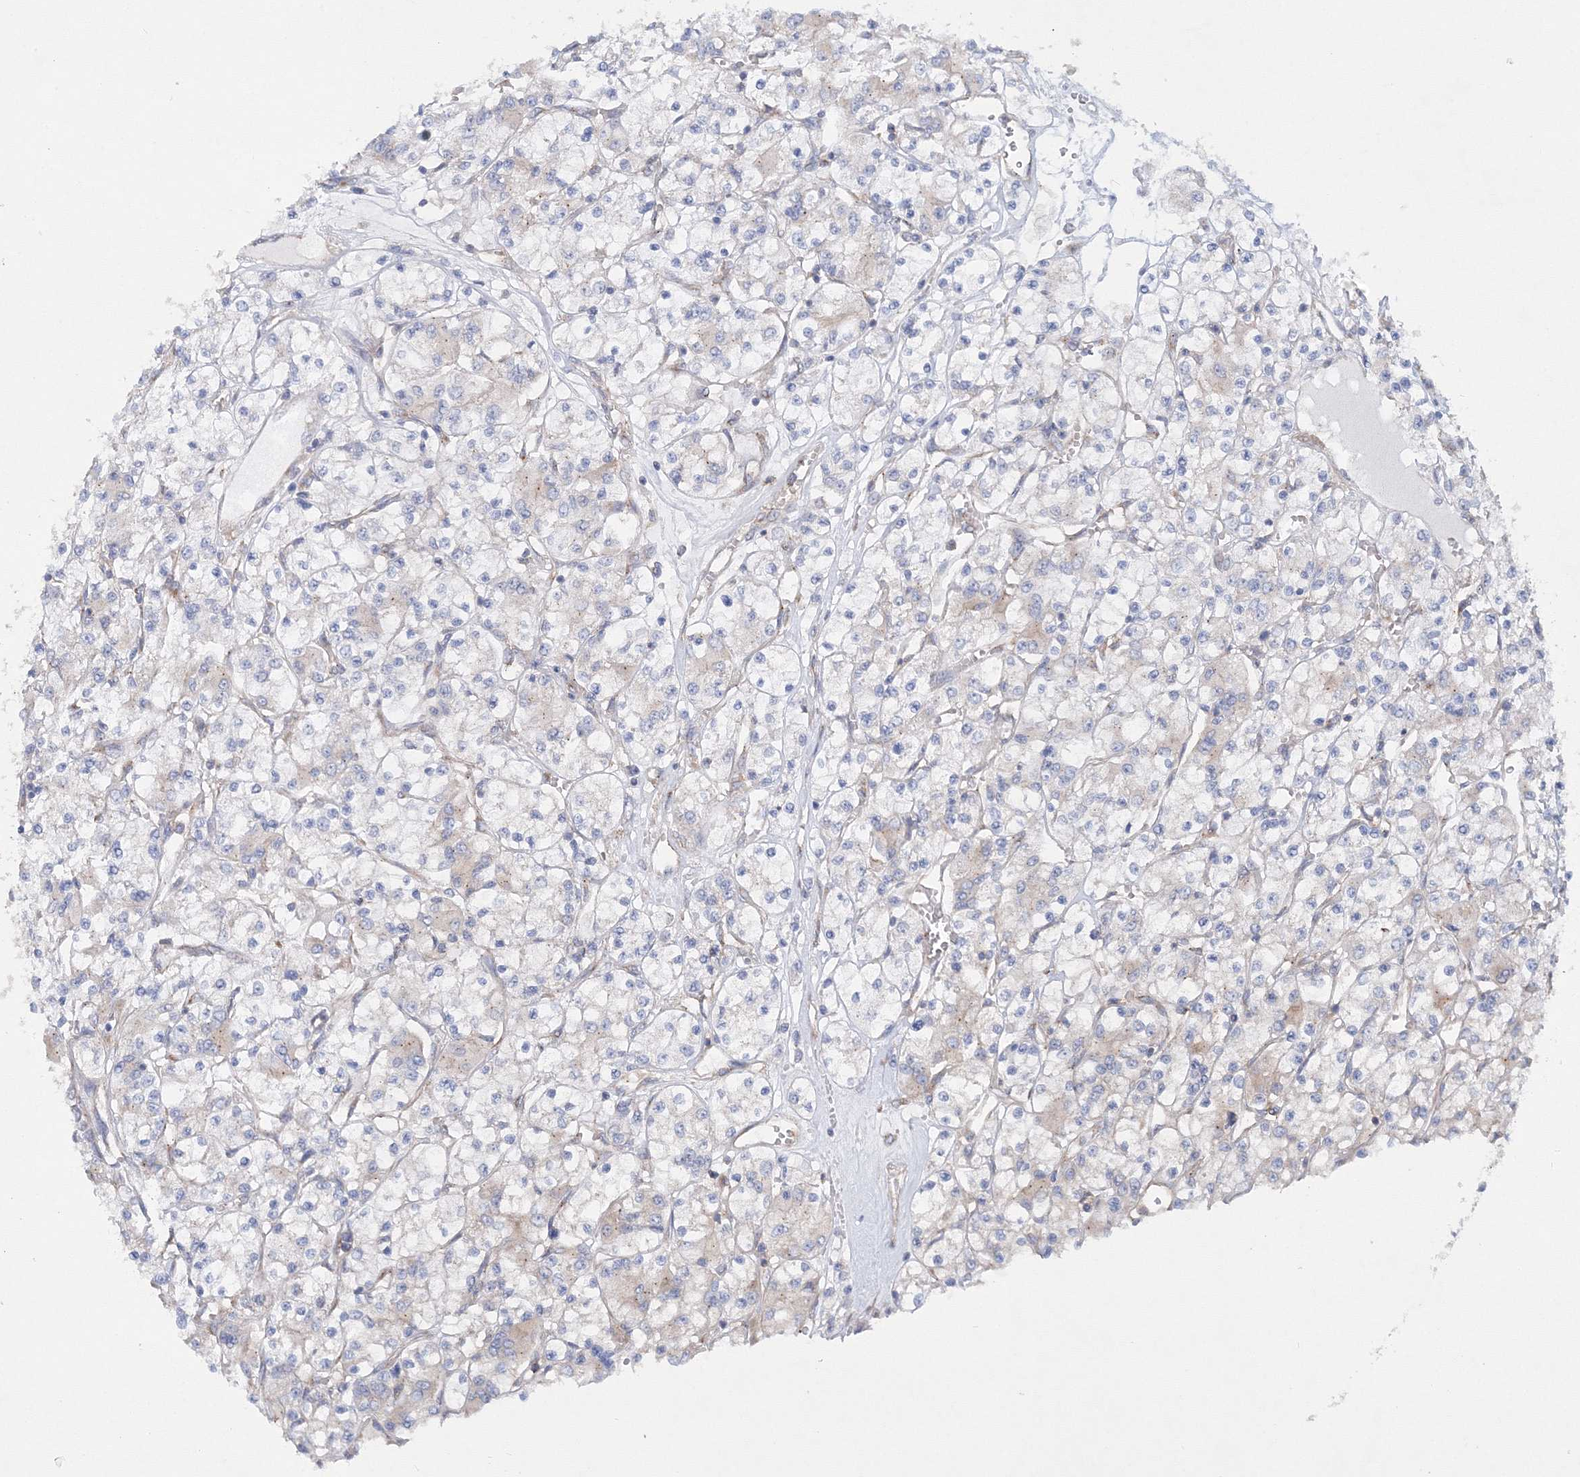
{"staining": {"intensity": "negative", "quantity": "none", "location": "none"}, "tissue": "renal cancer", "cell_type": "Tumor cells", "image_type": "cancer", "snomed": [{"axis": "morphology", "description": "Adenocarcinoma, NOS"}, {"axis": "topography", "description": "Kidney"}], "caption": "The IHC histopathology image has no significant staining in tumor cells of adenocarcinoma (renal) tissue. The staining is performed using DAB brown chromogen with nuclei counter-stained in using hematoxylin.", "gene": "SEC23IP", "patient": {"sex": "female", "age": 59}}